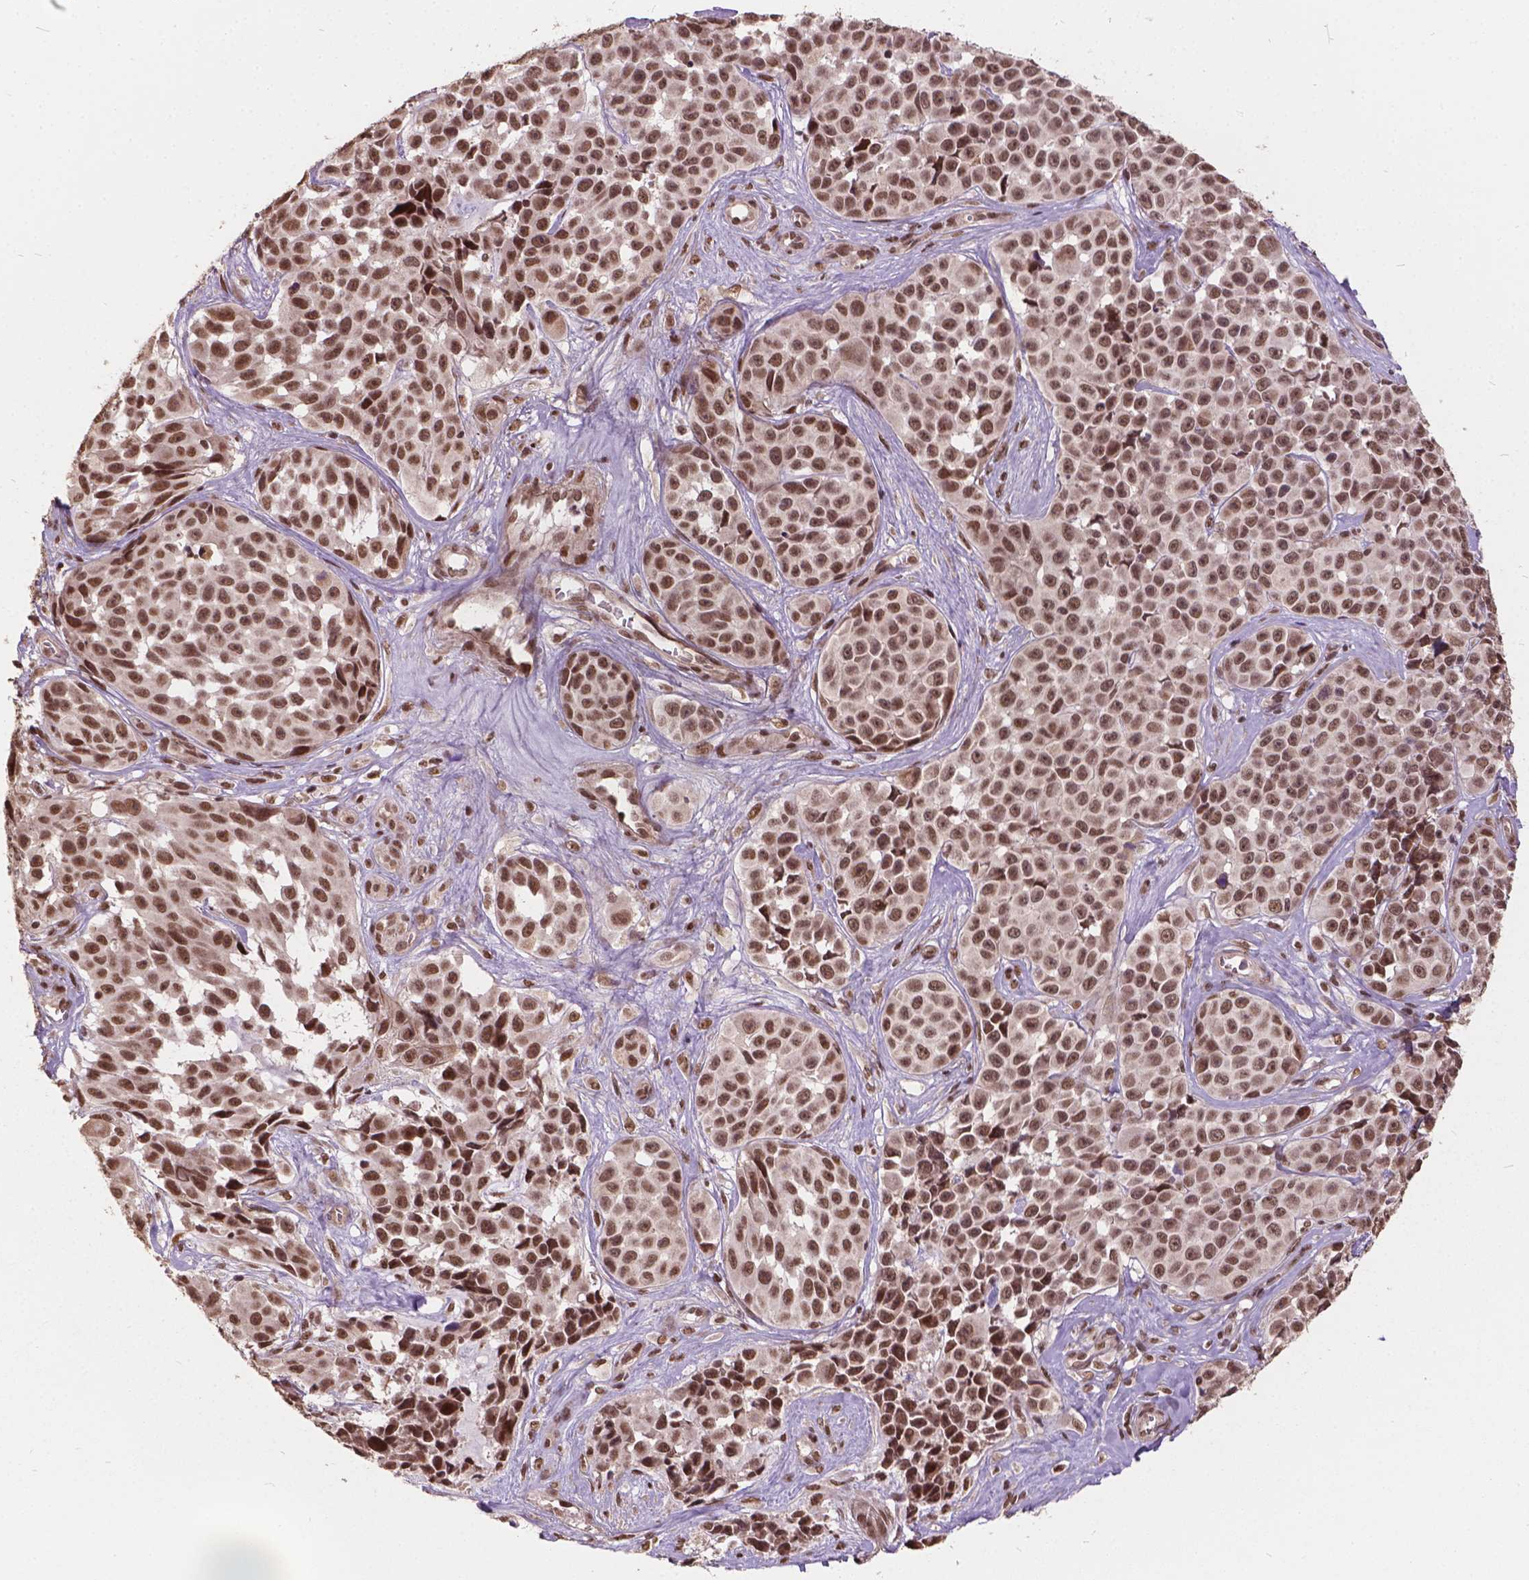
{"staining": {"intensity": "moderate", "quantity": ">75%", "location": "nuclear"}, "tissue": "melanoma", "cell_type": "Tumor cells", "image_type": "cancer", "snomed": [{"axis": "morphology", "description": "Malignant melanoma, NOS"}, {"axis": "topography", "description": "Skin"}], "caption": "Protein expression by immunohistochemistry (IHC) reveals moderate nuclear positivity in about >75% of tumor cells in malignant melanoma.", "gene": "GPS2", "patient": {"sex": "female", "age": 88}}